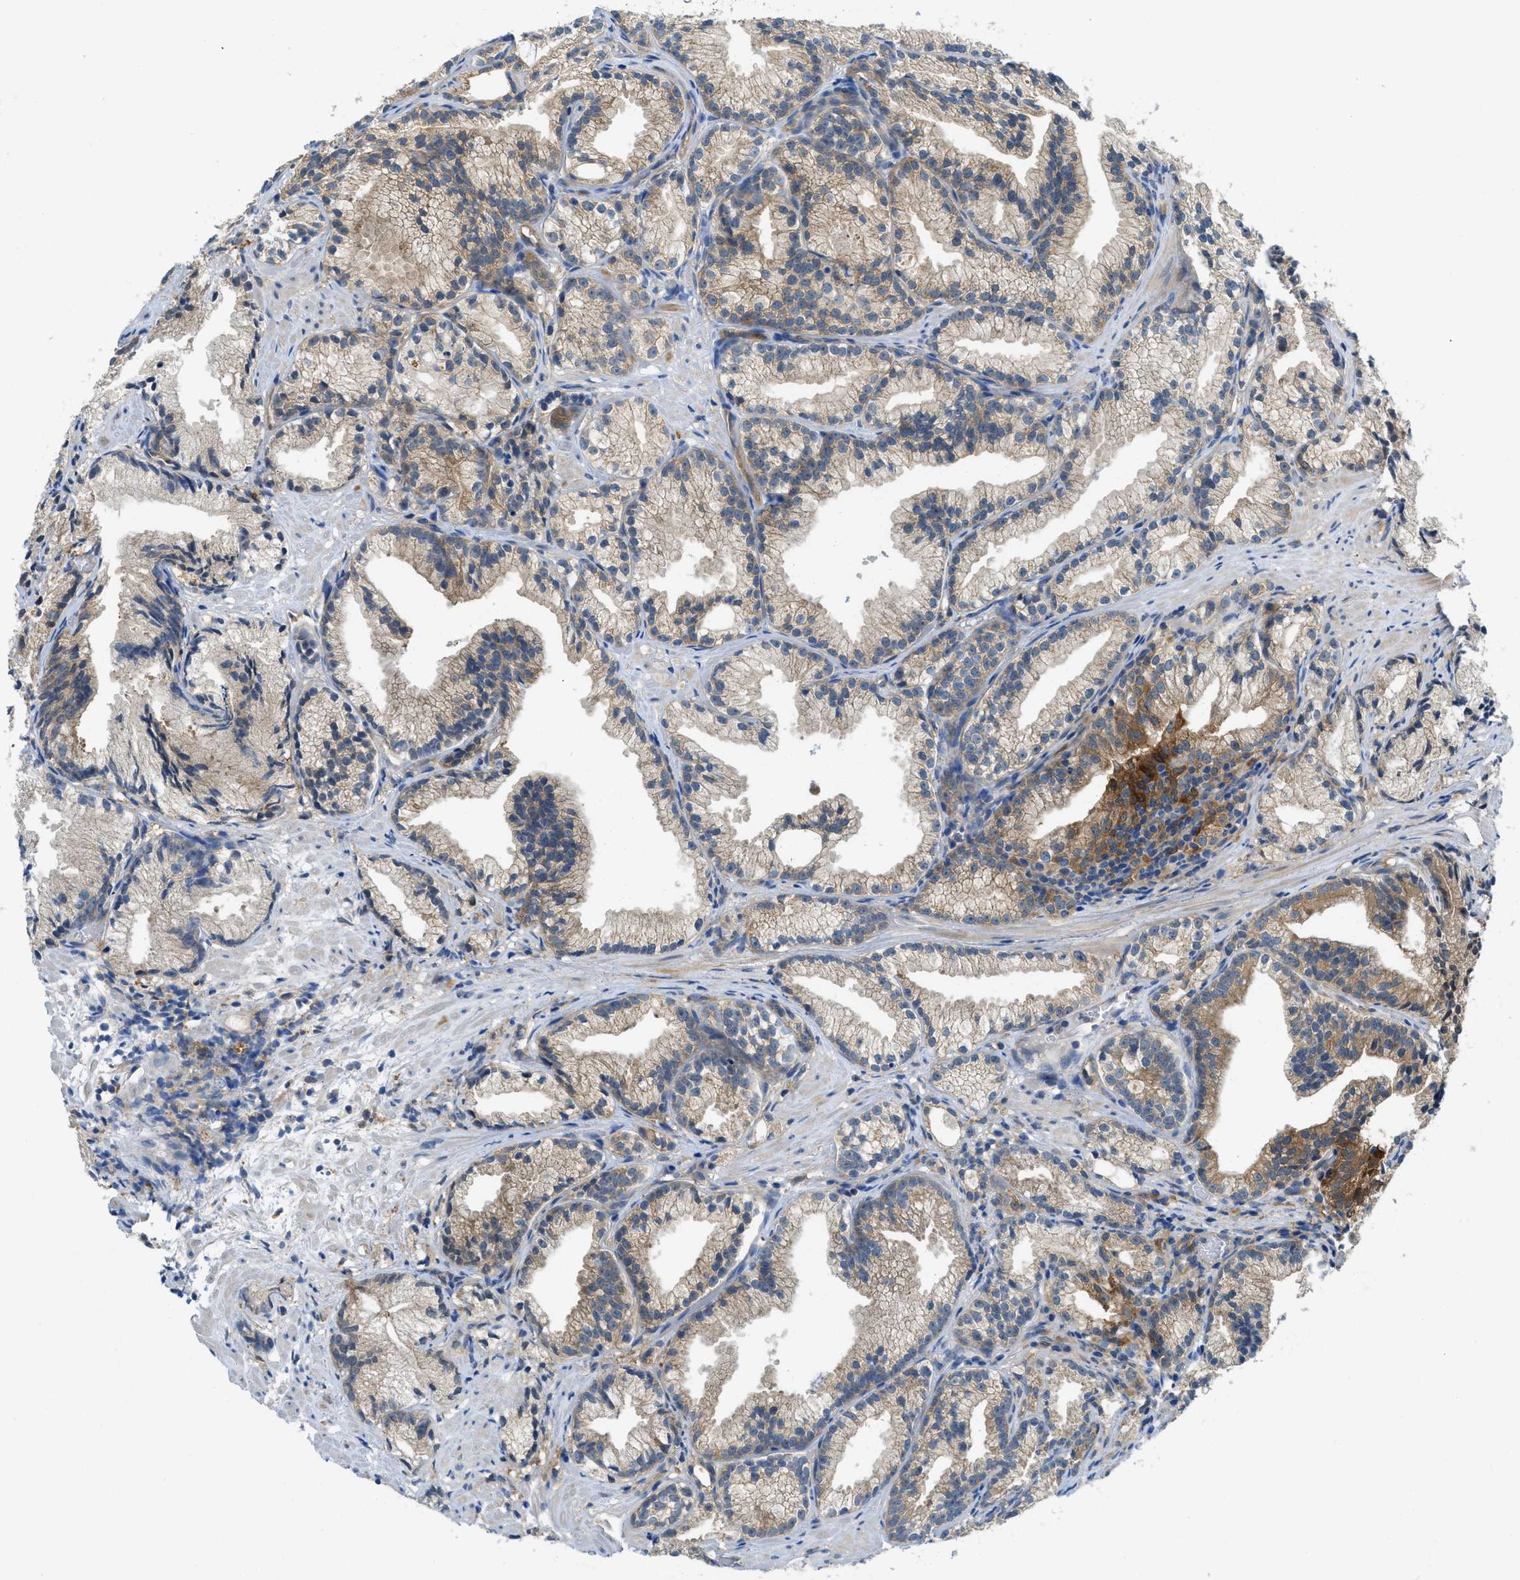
{"staining": {"intensity": "weak", "quantity": ">75%", "location": "cytoplasmic/membranous"}, "tissue": "prostate cancer", "cell_type": "Tumor cells", "image_type": "cancer", "snomed": [{"axis": "morphology", "description": "Adenocarcinoma, Low grade"}, {"axis": "topography", "description": "Prostate"}], "caption": "IHC of human prostate cancer (low-grade adenocarcinoma) exhibits low levels of weak cytoplasmic/membranous positivity in approximately >75% of tumor cells.", "gene": "RIPK2", "patient": {"sex": "male", "age": 89}}